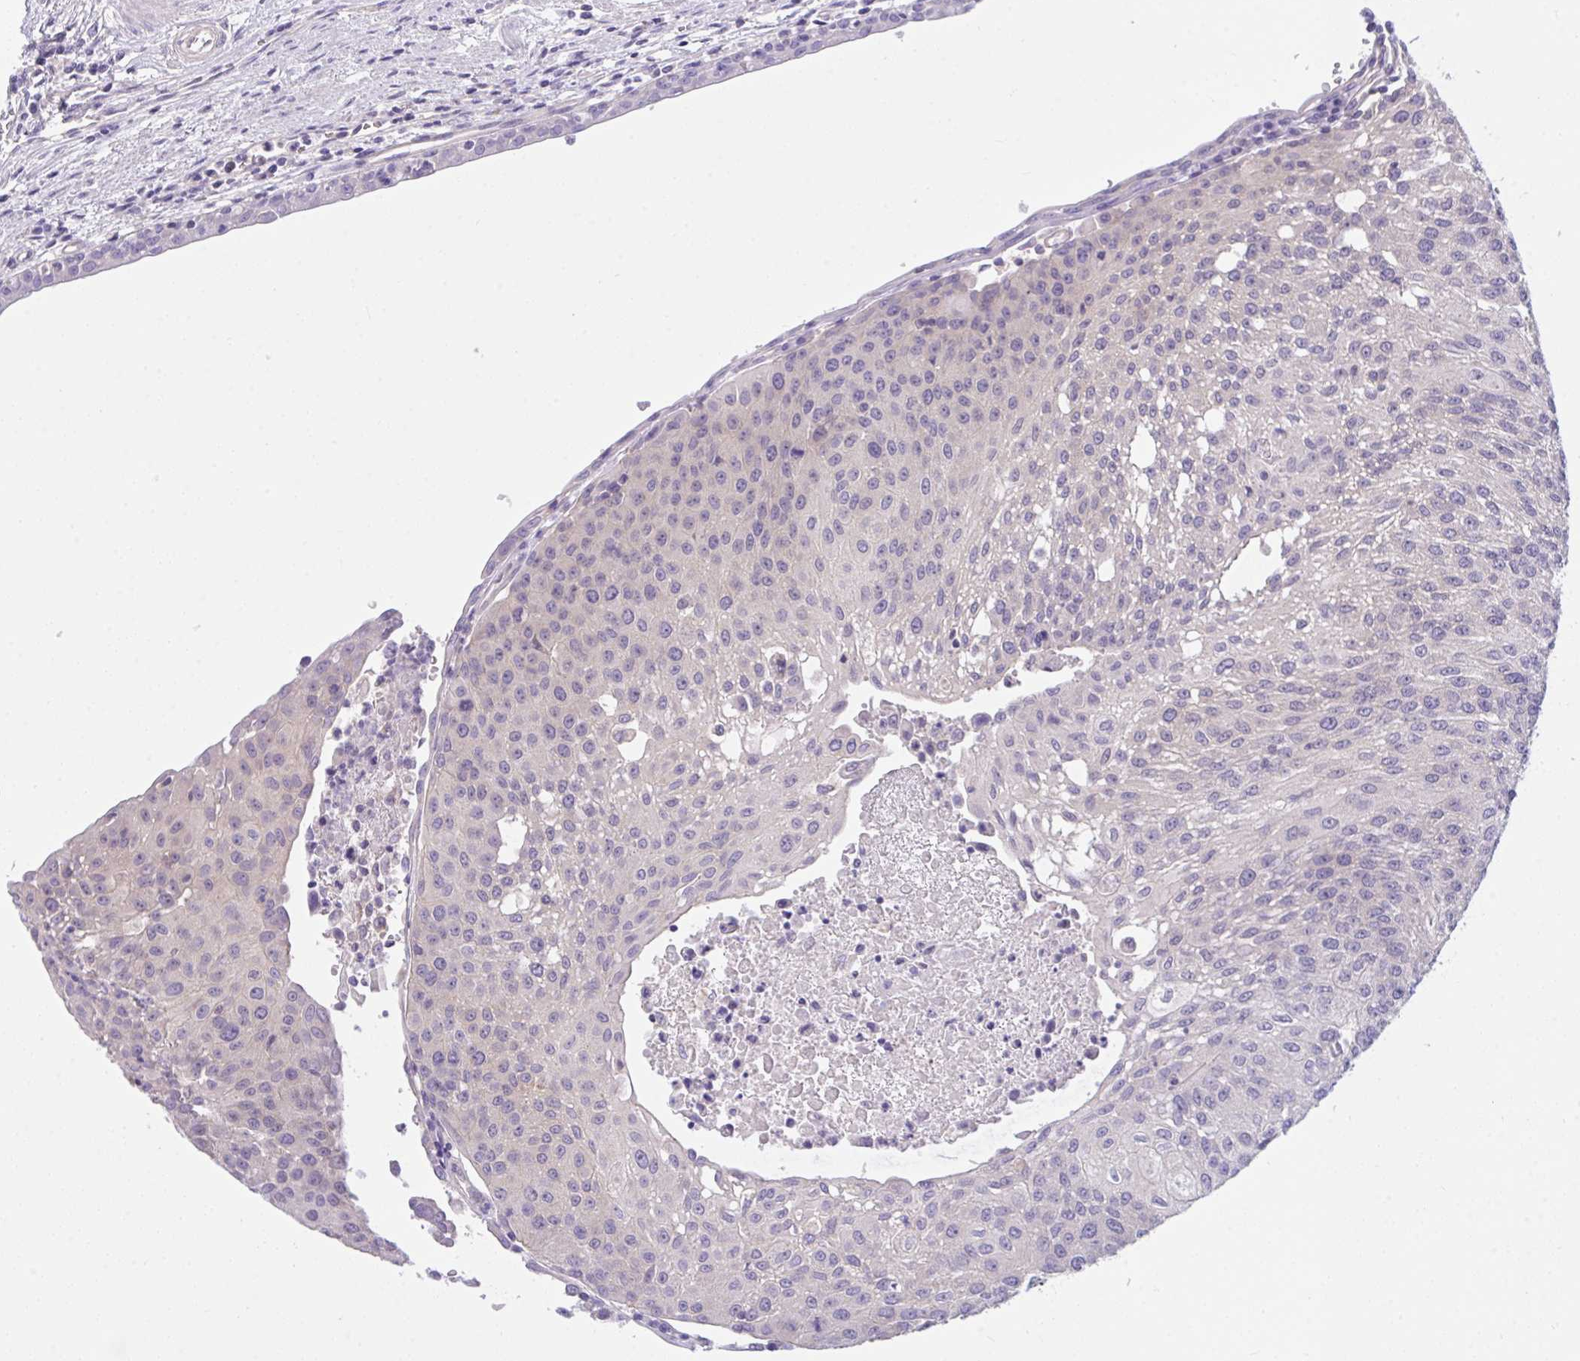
{"staining": {"intensity": "negative", "quantity": "none", "location": "none"}, "tissue": "urothelial cancer", "cell_type": "Tumor cells", "image_type": "cancer", "snomed": [{"axis": "morphology", "description": "Urothelial carcinoma, High grade"}, {"axis": "topography", "description": "Urinary bladder"}], "caption": "Immunohistochemistry histopathology image of human urothelial cancer stained for a protein (brown), which reveals no expression in tumor cells.", "gene": "TLN2", "patient": {"sex": "female", "age": 85}}